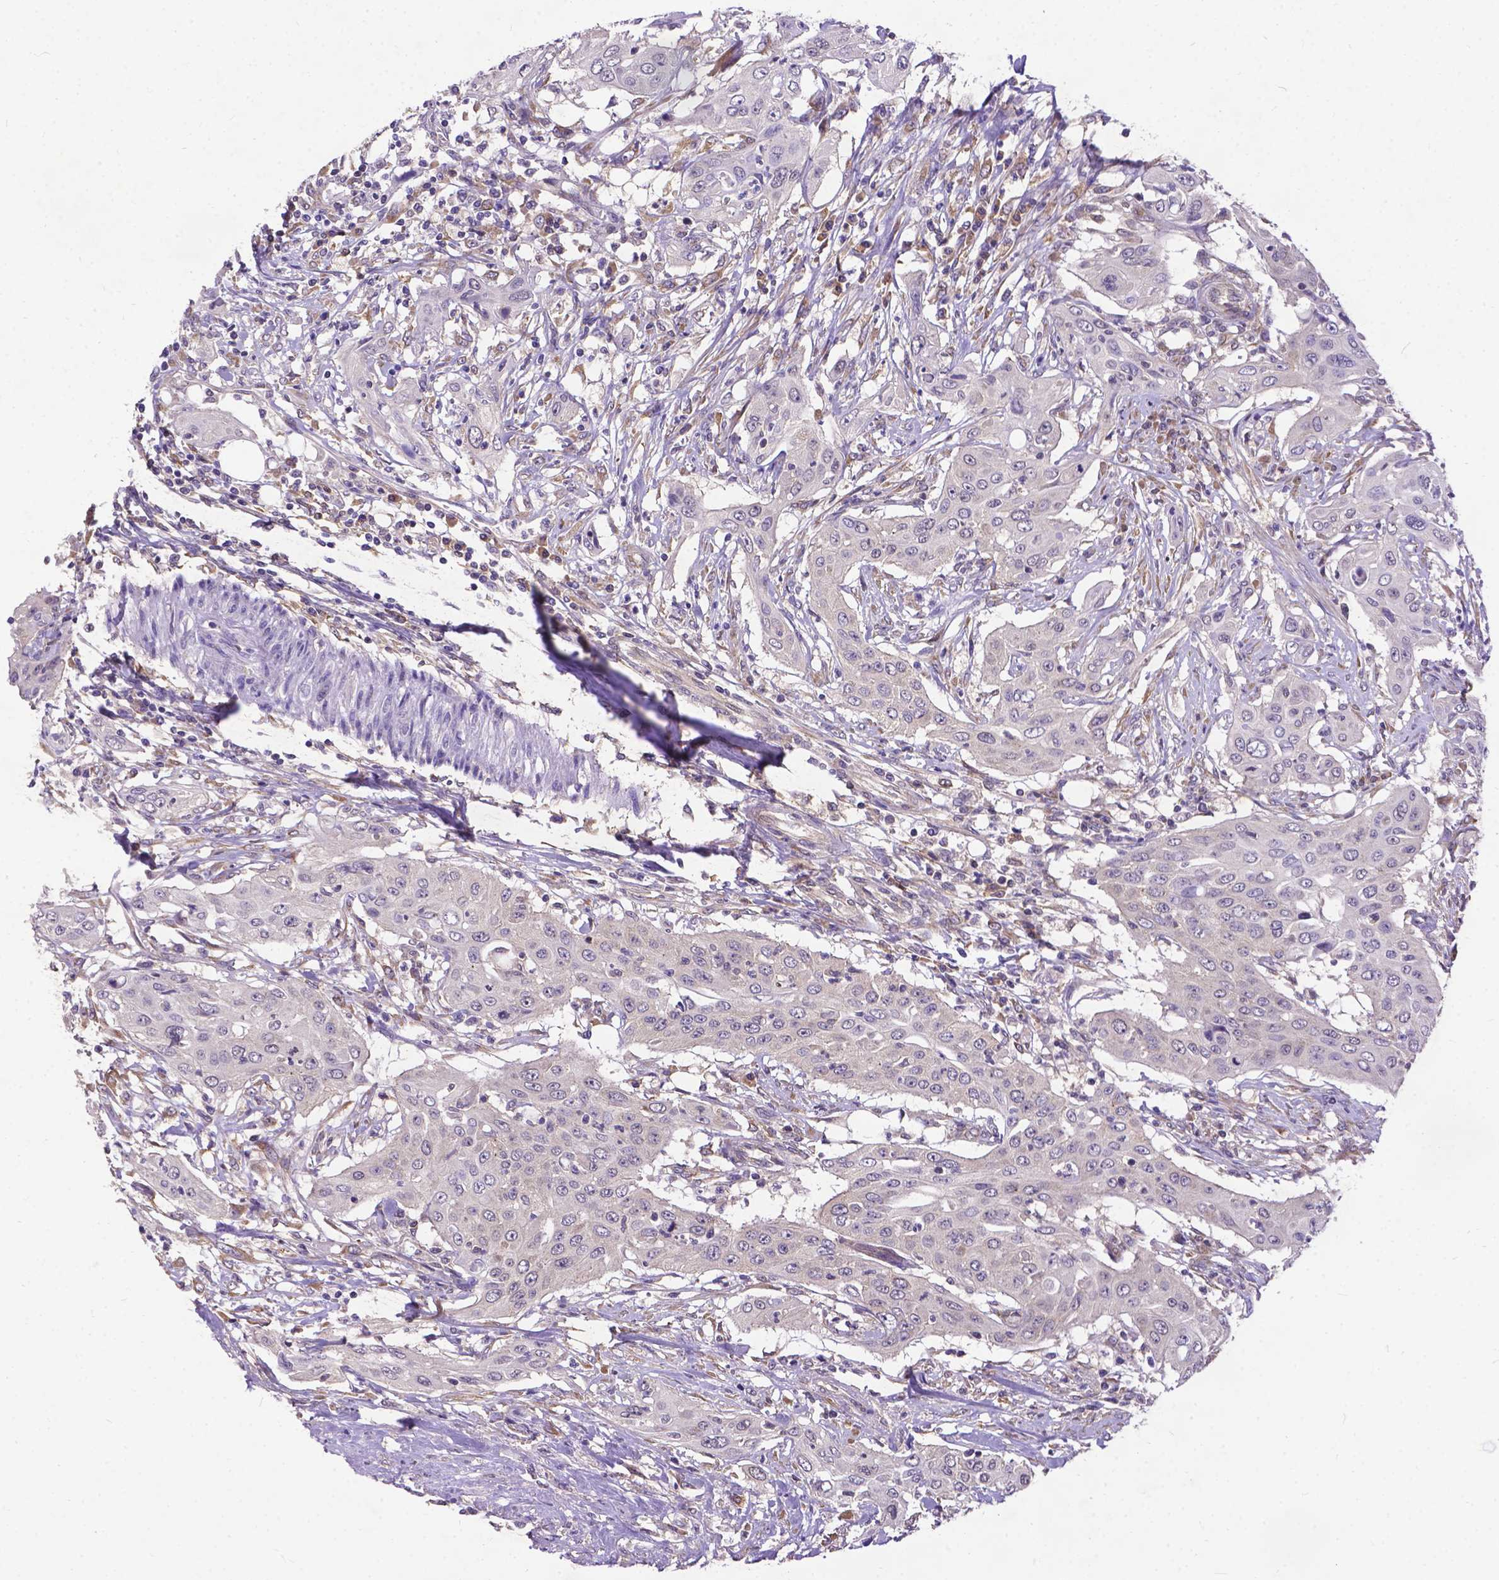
{"staining": {"intensity": "negative", "quantity": "none", "location": "none"}, "tissue": "urothelial cancer", "cell_type": "Tumor cells", "image_type": "cancer", "snomed": [{"axis": "morphology", "description": "Urothelial carcinoma, High grade"}, {"axis": "topography", "description": "Urinary bladder"}], "caption": "There is no significant positivity in tumor cells of urothelial carcinoma (high-grade). (DAB (3,3'-diaminobenzidine) immunohistochemistry (IHC) visualized using brightfield microscopy, high magnification).", "gene": "DENND6A", "patient": {"sex": "male", "age": 82}}